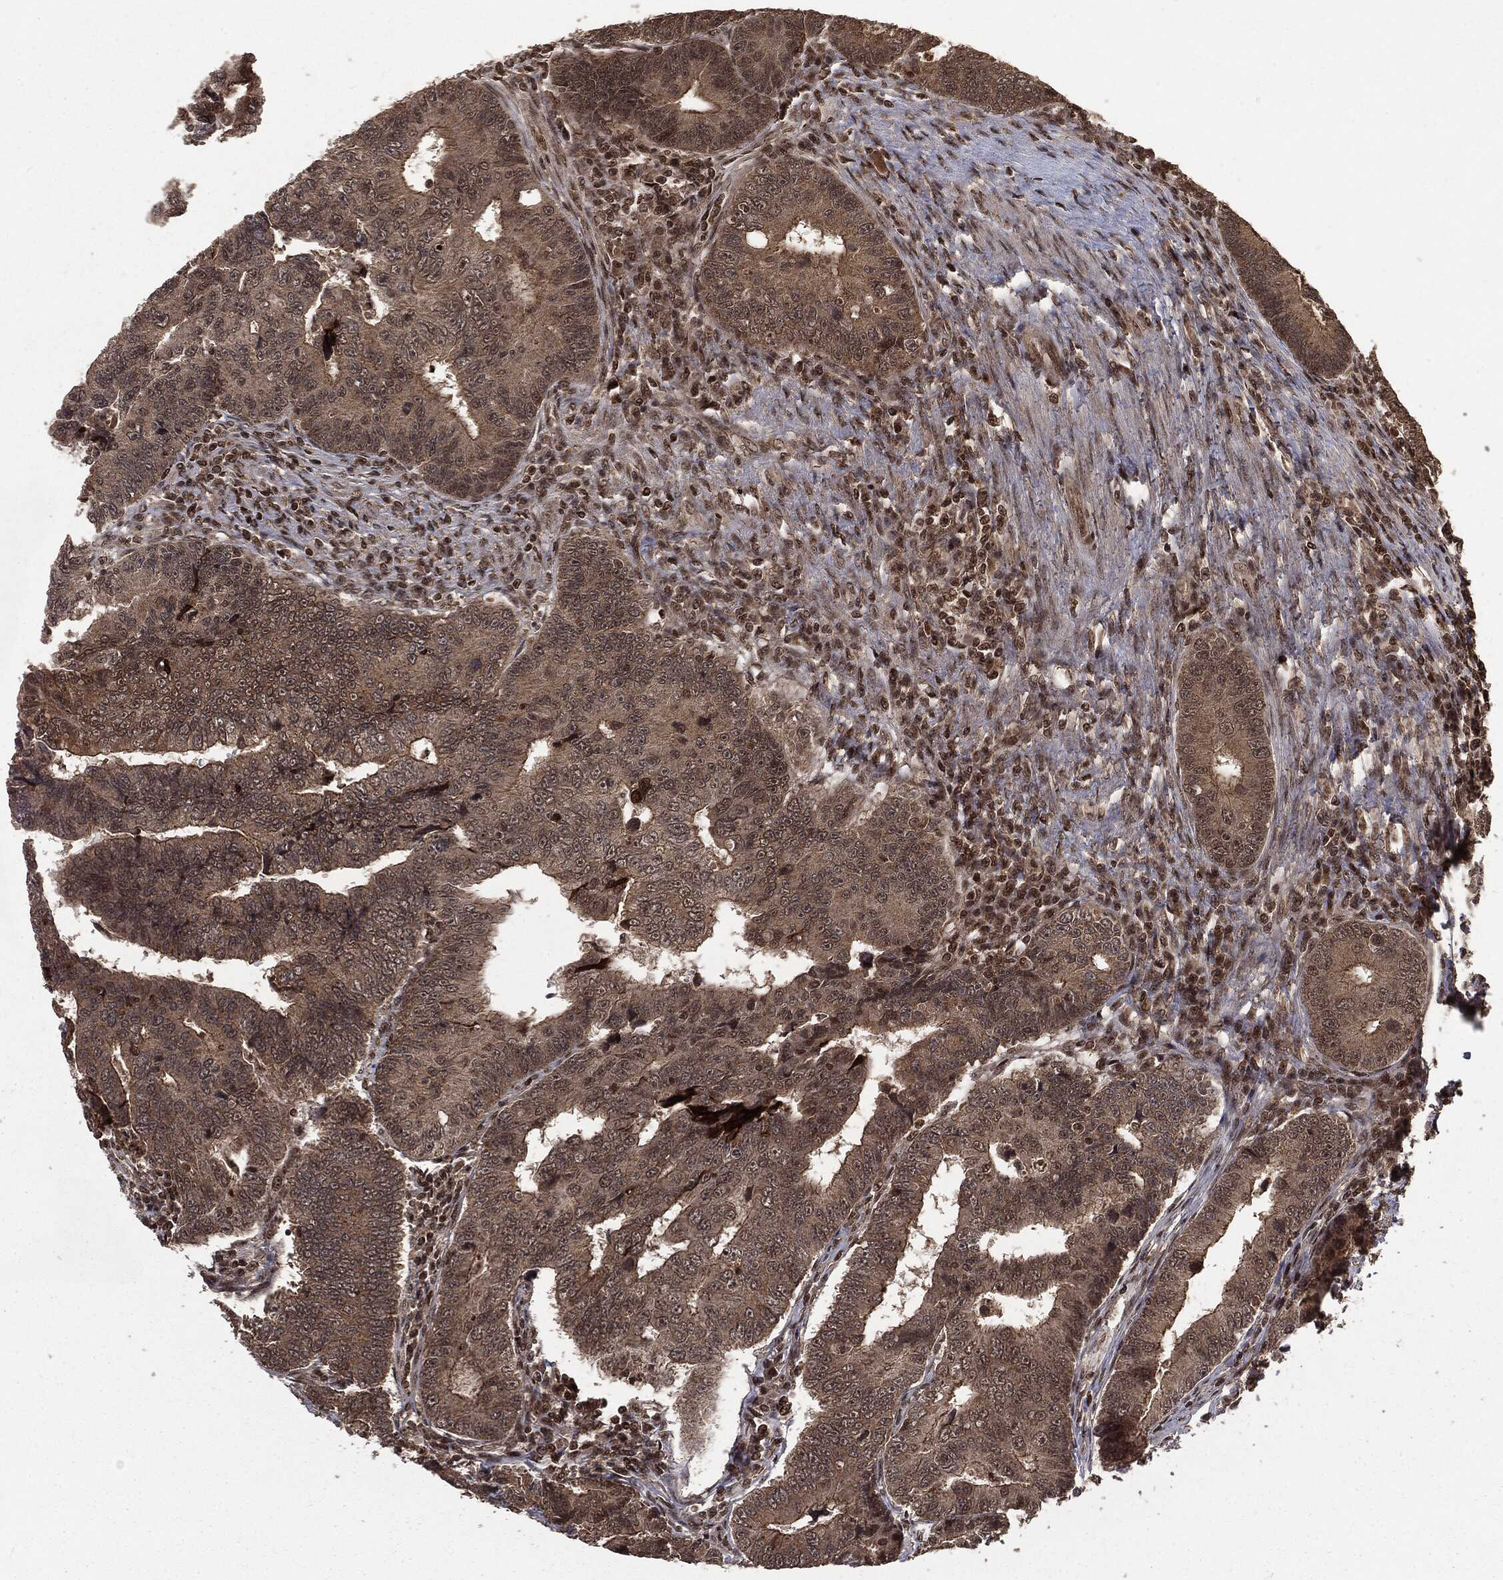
{"staining": {"intensity": "moderate", "quantity": "<25%", "location": "cytoplasmic/membranous"}, "tissue": "colorectal cancer", "cell_type": "Tumor cells", "image_type": "cancer", "snomed": [{"axis": "morphology", "description": "Adenocarcinoma, NOS"}, {"axis": "topography", "description": "Colon"}], "caption": "Immunohistochemical staining of human colorectal cancer (adenocarcinoma) demonstrates low levels of moderate cytoplasmic/membranous protein staining in about <25% of tumor cells.", "gene": "CTDP1", "patient": {"sex": "female", "age": 72}}